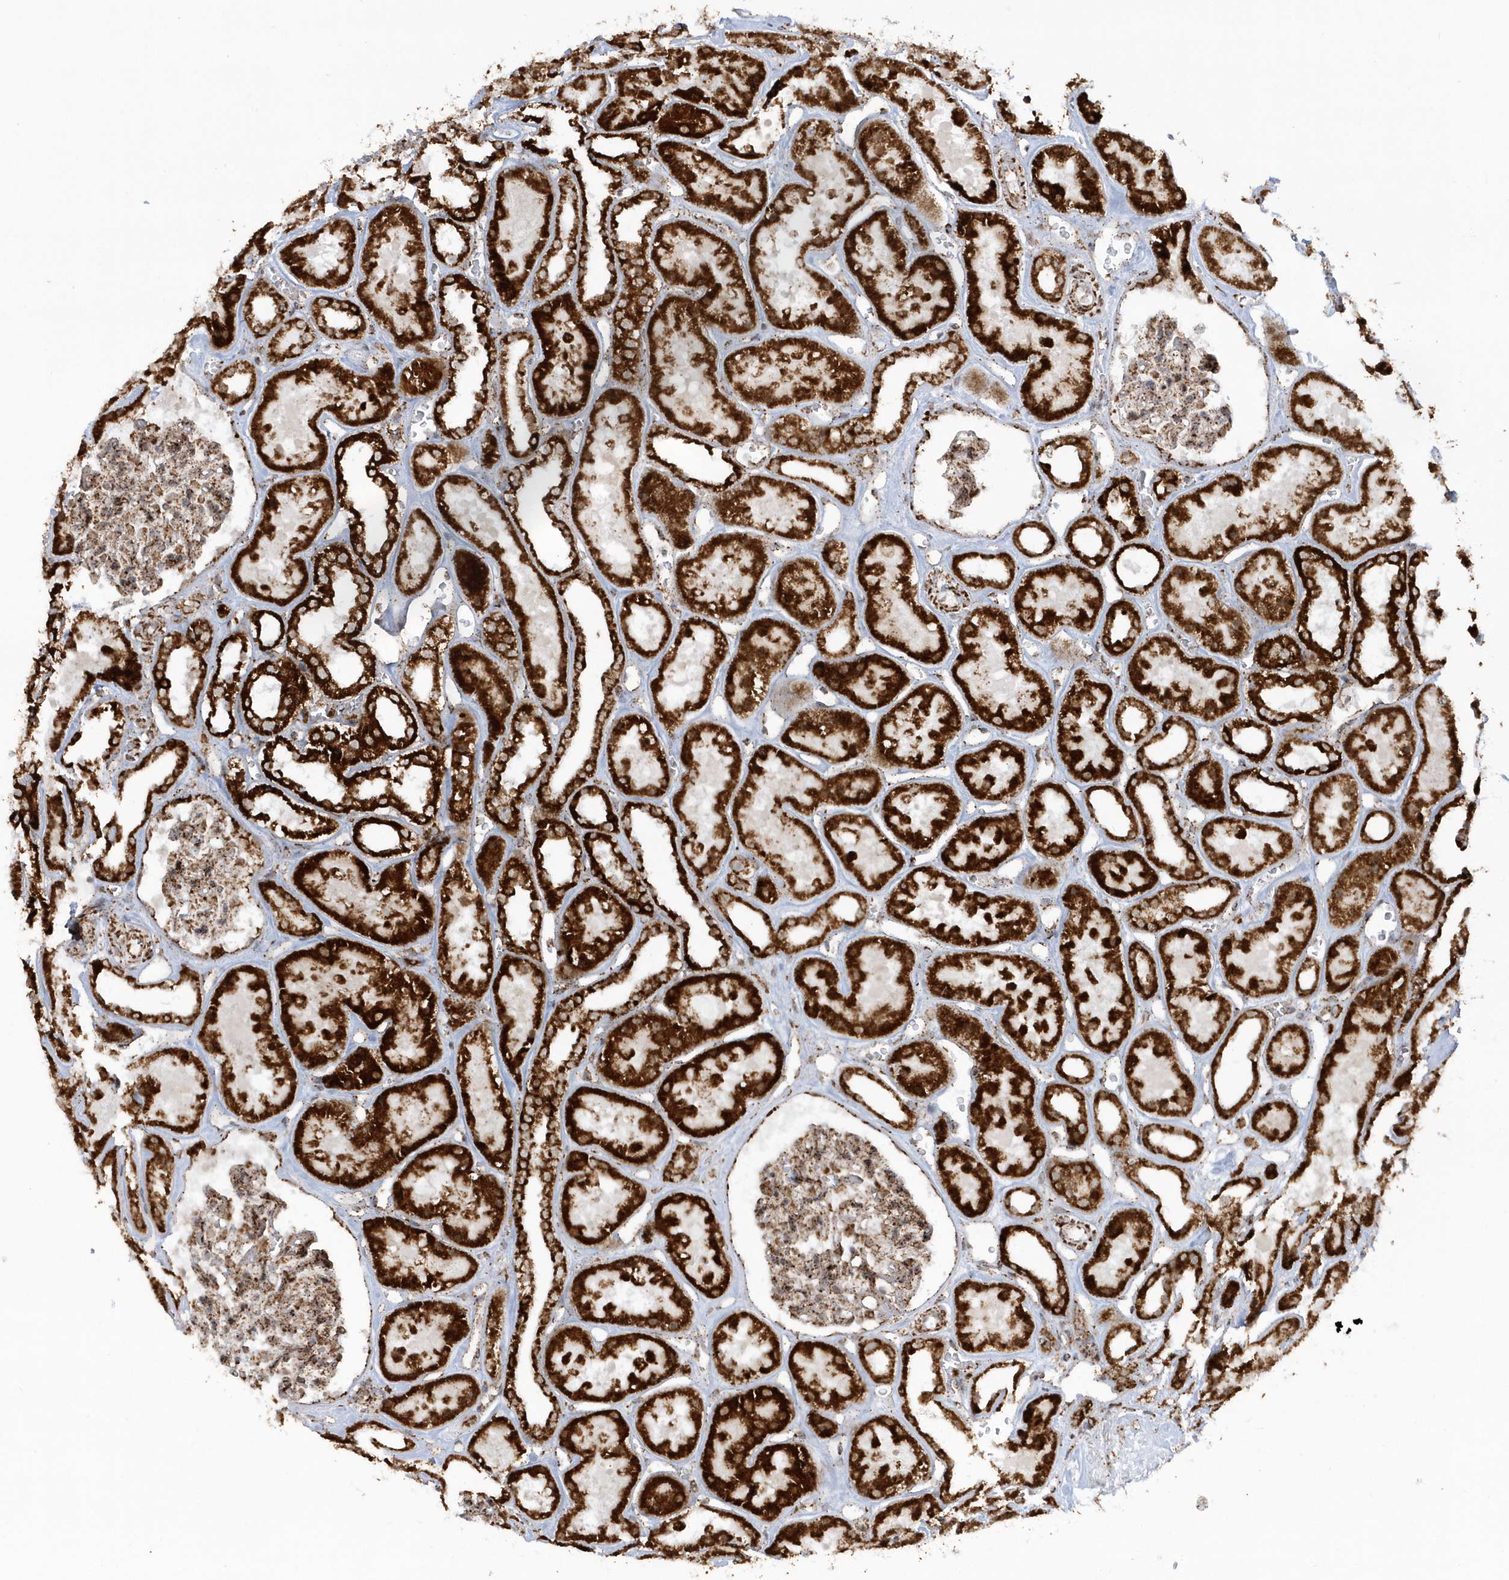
{"staining": {"intensity": "strong", "quantity": ">75%", "location": "cytoplasmic/membranous"}, "tissue": "kidney", "cell_type": "Cells in glomeruli", "image_type": "normal", "snomed": [{"axis": "morphology", "description": "Normal tissue, NOS"}, {"axis": "topography", "description": "Kidney"}], "caption": "Immunohistochemical staining of normal kidney displays strong cytoplasmic/membranous protein positivity in about >75% of cells in glomeruli. (DAB (3,3'-diaminobenzidine) IHC with brightfield microscopy, high magnification).", "gene": "CRY2", "patient": {"sex": "female", "age": 41}}